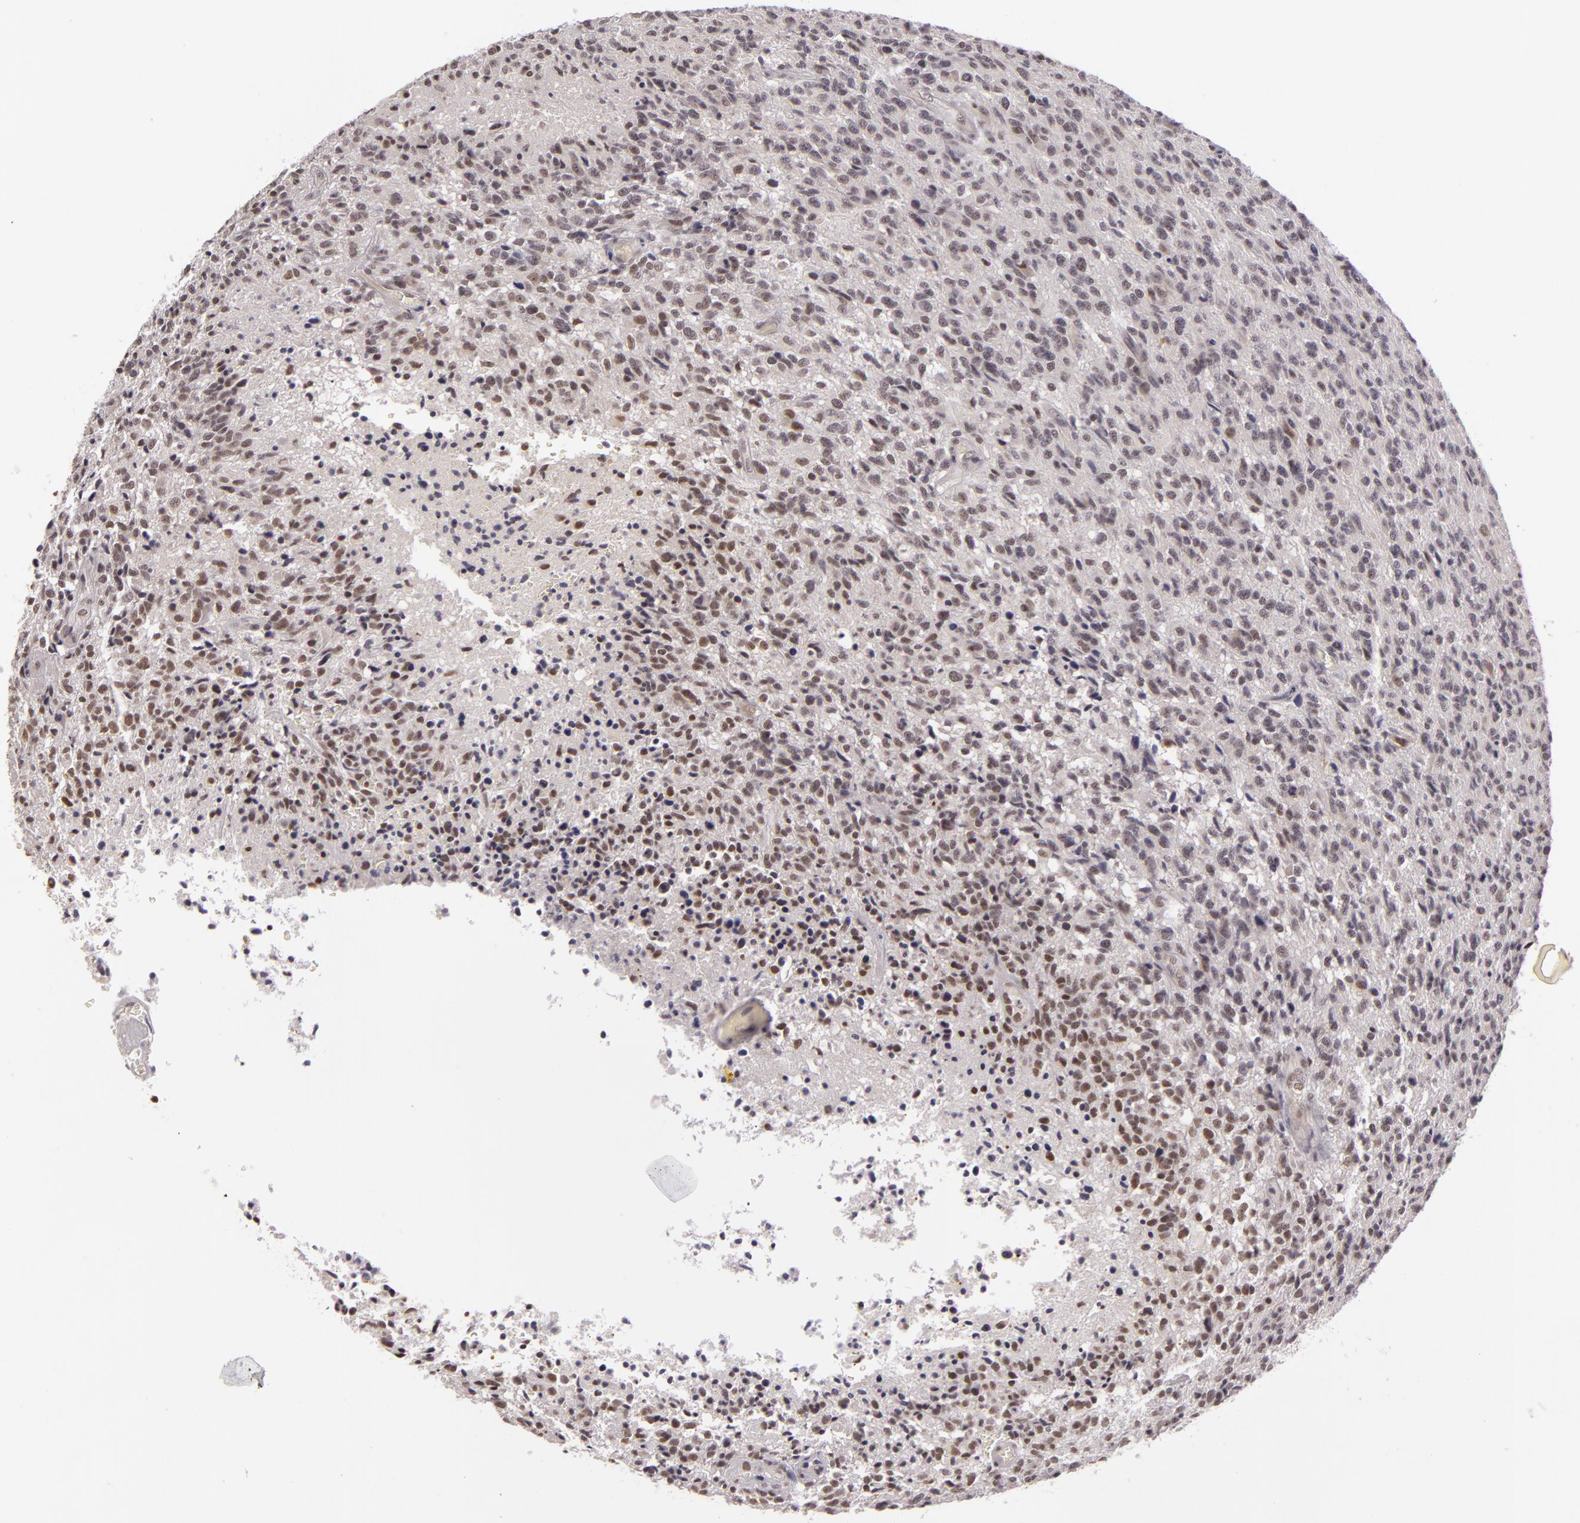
{"staining": {"intensity": "weak", "quantity": "25%-75%", "location": "nuclear"}, "tissue": "glioma", "cell_type": "Tumor cells", "image_type": "cancer", "snomed": [{"axis": "morphology", "description": "Glioma, malignant, High grade"}, {"axis": "topography", "description": "Brain"}], "caption": "Immunohistochemical staining of high-grade glioma (malignant) reveals low levels of weak nuclear protein positivity in approximately 25%-75% of tumor cells. (IHC, brightfield microscopy, high magnification).", "gene": "RRP7A", "patient": {"sex": "male", "age": 36}}